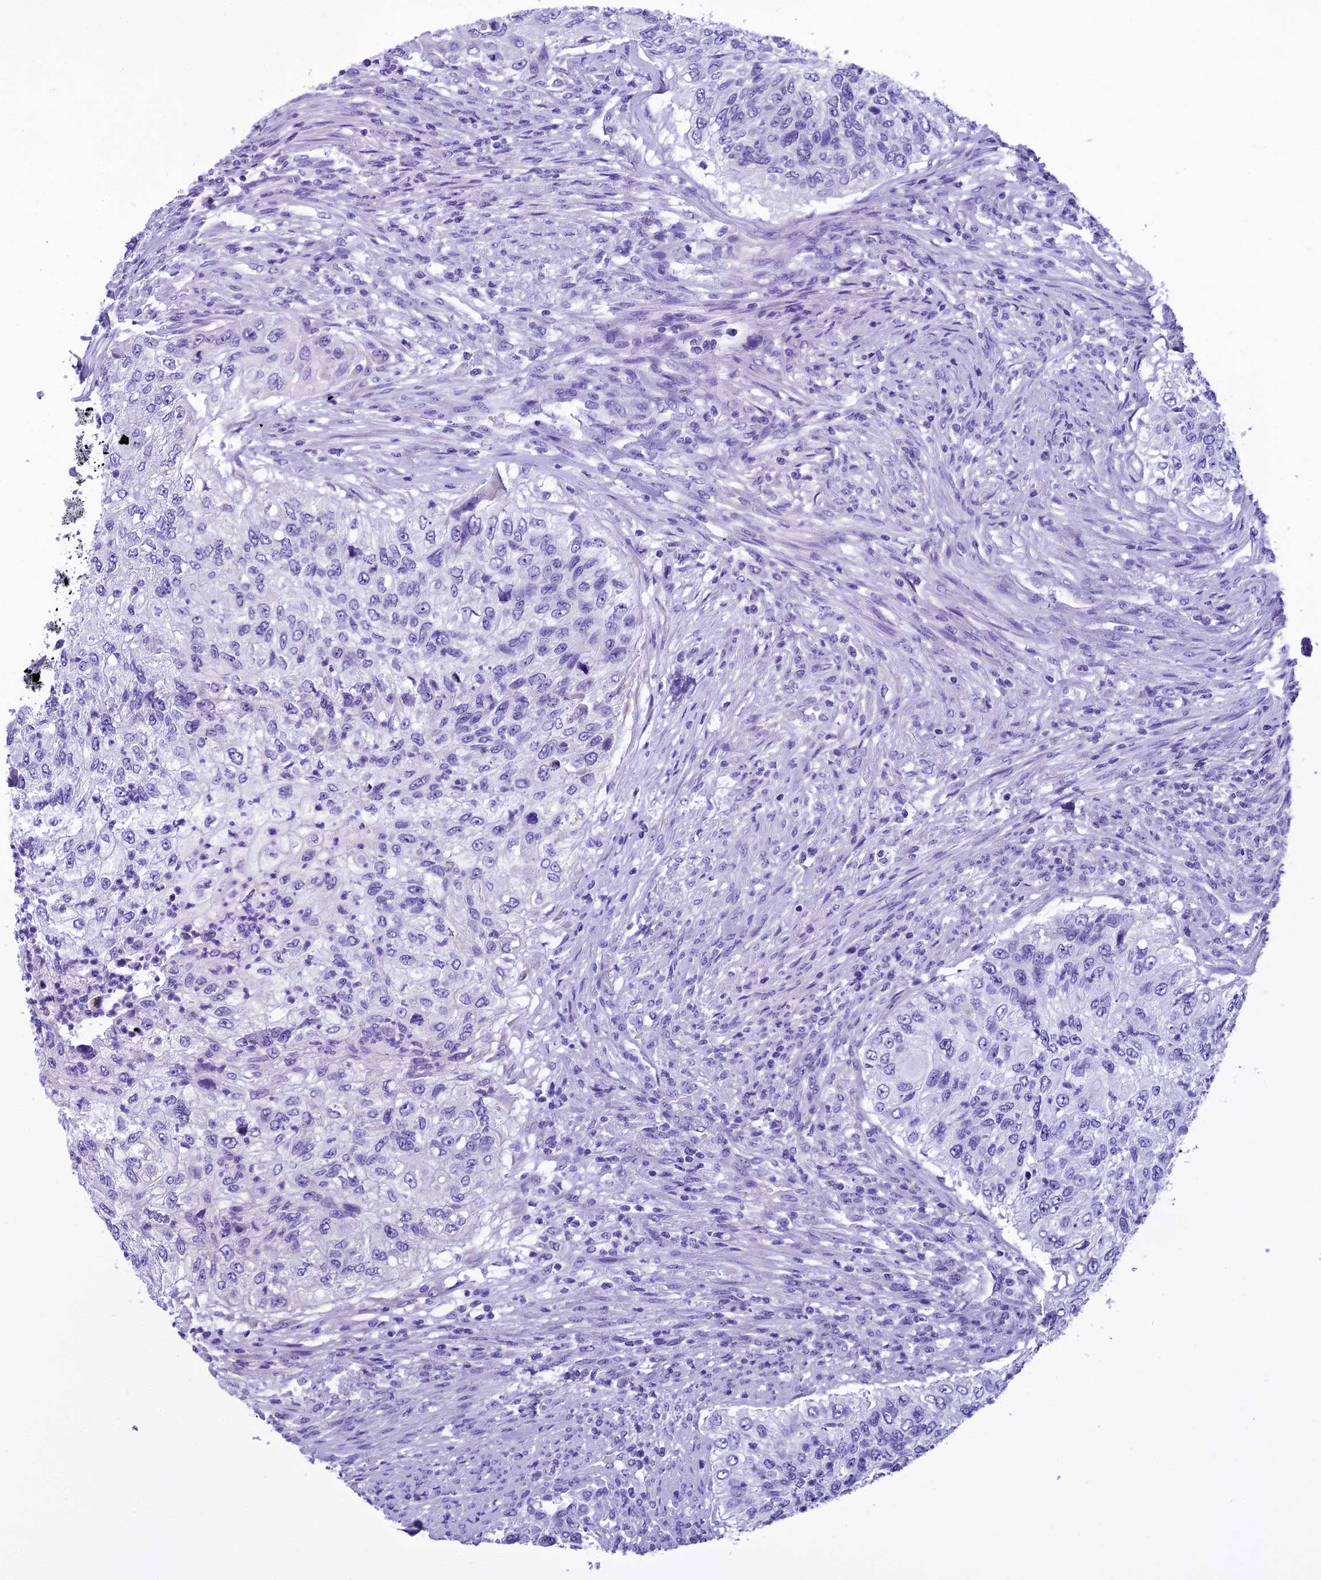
{"staining": {"intensity": "negative", "quantity": "none", "location": "none"}, "tissue": "urothelial cancer", "cell_type": "Tumor cells", "image_type": "cancer", "snomed": [{"axis": "morphology", "description": "Urothelial carcinoma, High grade"}, {"axis": "topography", "description": "Urinary bladder"}], "caption": "There is no significant staining in tumor cells of urothelial carcinoma (high-grade). The staining was performed using DAB (3,3'-diaminobenzidine) to visualize the protein expression in brown, while the nuclei were stained in blue with hematoxylin (Magnification: 20x).", "gene": "KCTD14", "patient": {"sex": "female", "age": 60}}